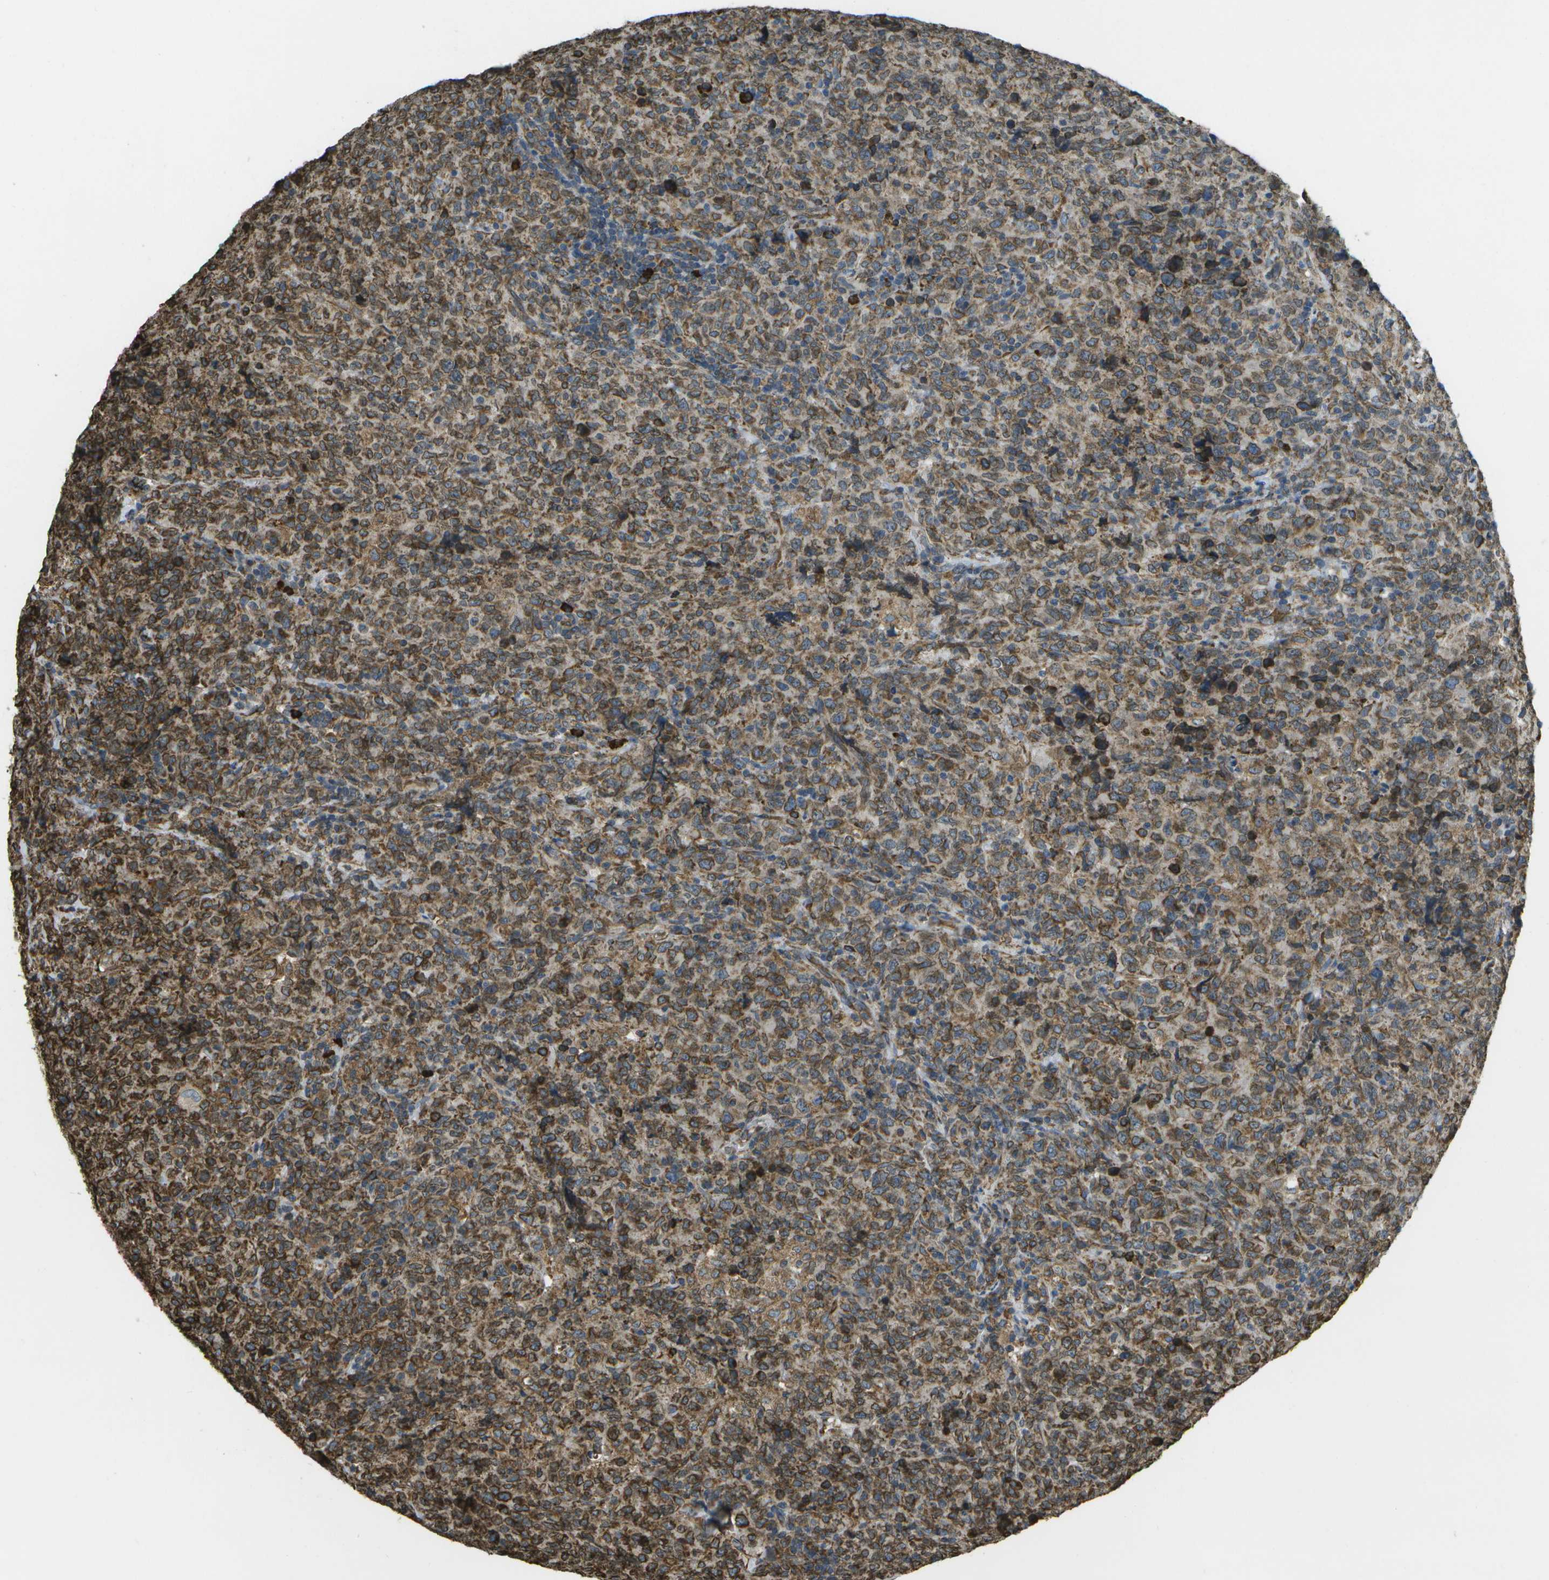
{"staining": {"intensity": "moderate", "quantity": "25%-75%", "location": "cytoplasmic/membranous"}, "tissue": "lymphoma", "cell_type": "Tumor cells", "image_type": "cancer", "snomed": [{"axis": "morphology", "description": "Malignant lymphoma, non-Hodgkin's type, High grade"}, {"axis": "topography", "description": "Tonsil"}], "caption": "Immunohistochemistry of lymphoma demonstrates medium levels of moderate cytoplasmic/membranous staining in approximately 25%-75% of tumor cells. The protein of interest is shown in brown color, while the nuclei are stained blue.", "gene": "PDIA4", "patient": {"sex": "female", "age": 36}}